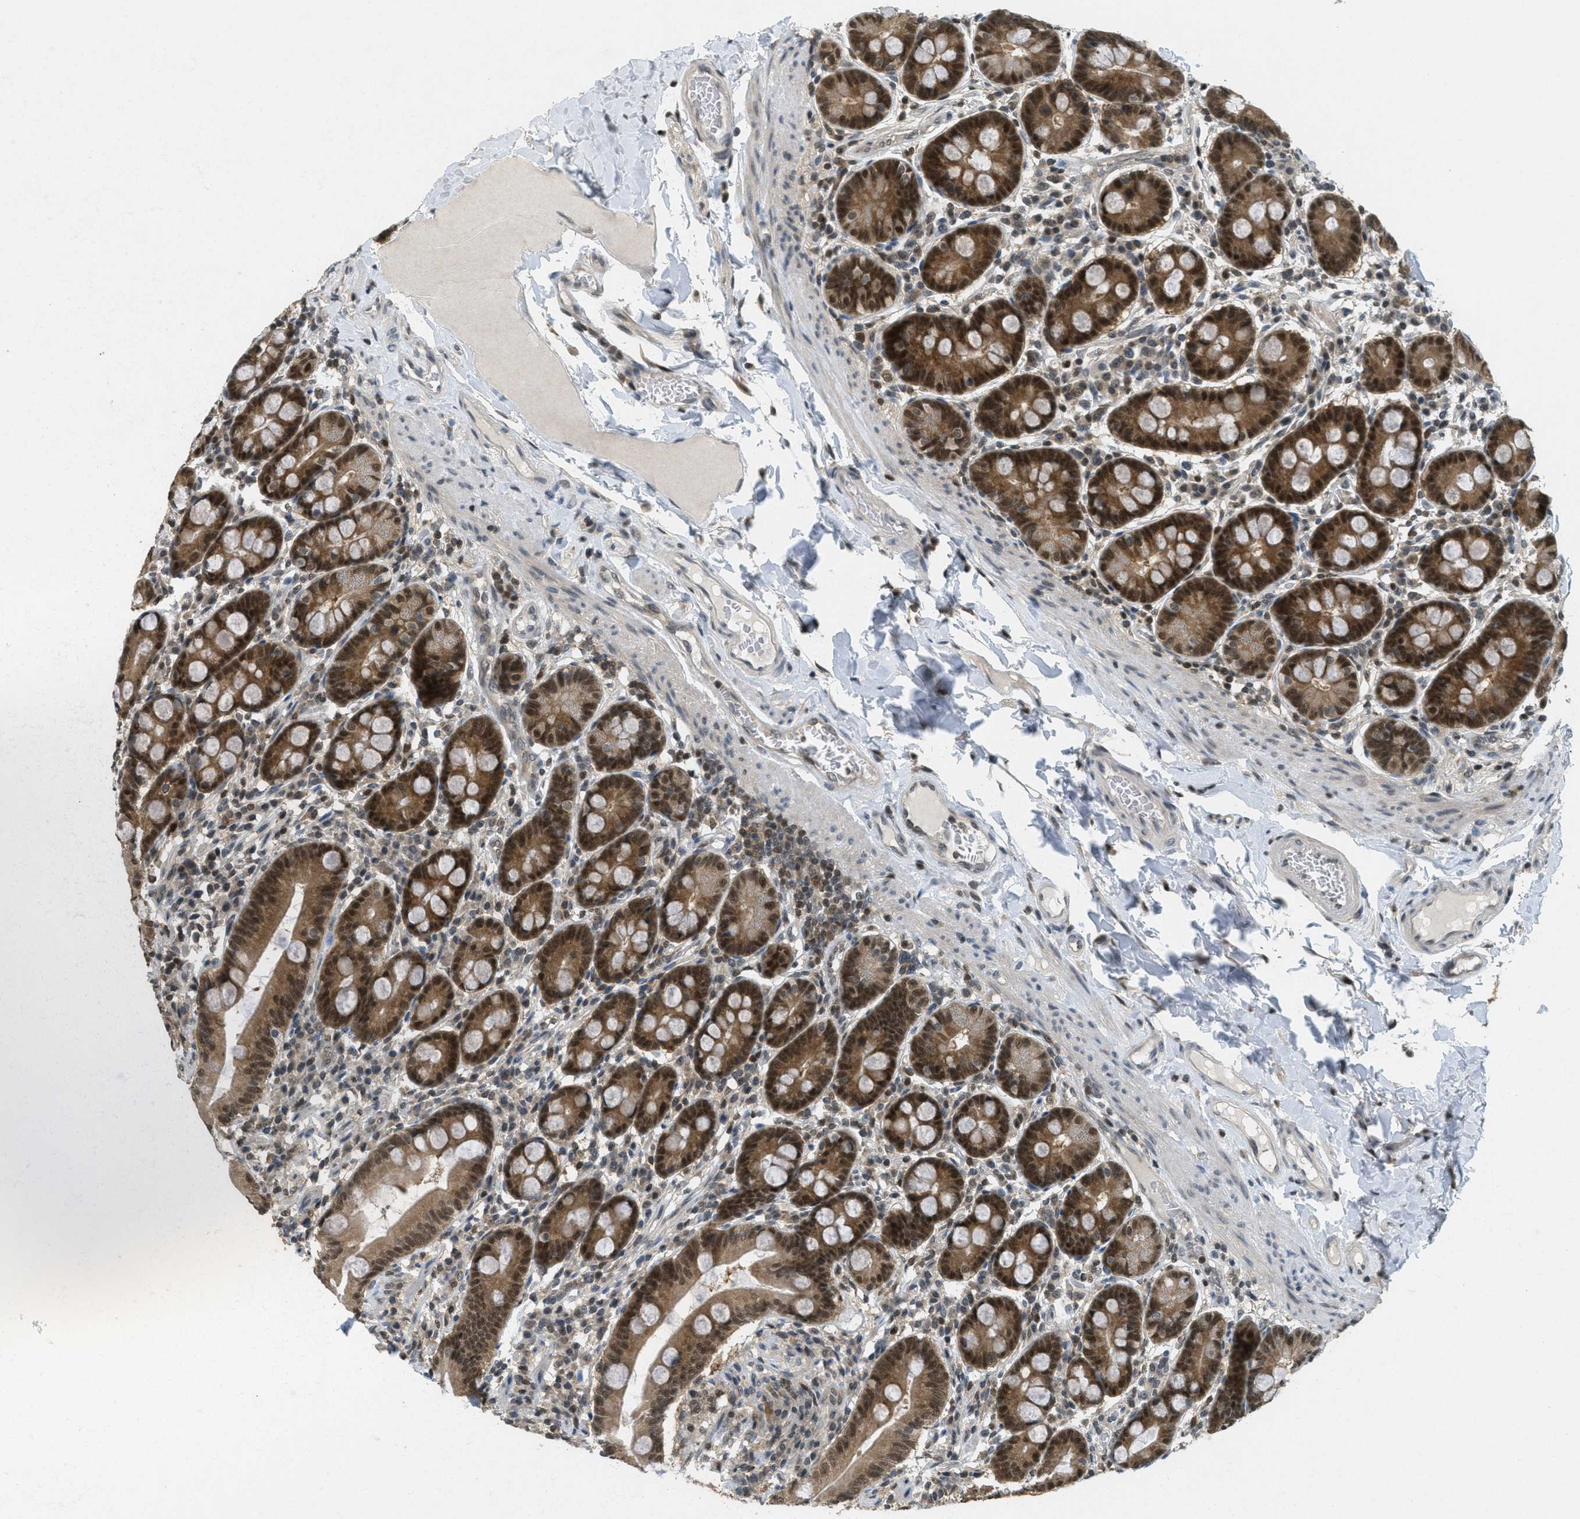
{"staining": {"intensity": "strong", "quantity": ">75%", "location": "cytoplasmic/membranous,nuclear"}, "tissue": "duodenum", "cell_type": "Glandular cells", "image_type": "normal", "snomed": [{"axis": "morphology", "description": "Normal tissue, NOS"}, {"axis": "topography", "description": "Duodenum"}], "caption": "Duodenum stained for a protein reveals strong cytoplasmic/membranous,nuclear positivity in glandular cells. The staining was performed using DAB (3,3'-diaminobenzidine) to visualize the protein expression in brown, while the nuclei were stained in blue with hematoxylin (Magnification: 20x).", "gene": "DNAJB1", "patient": {"sex": "male", "age": 50}}